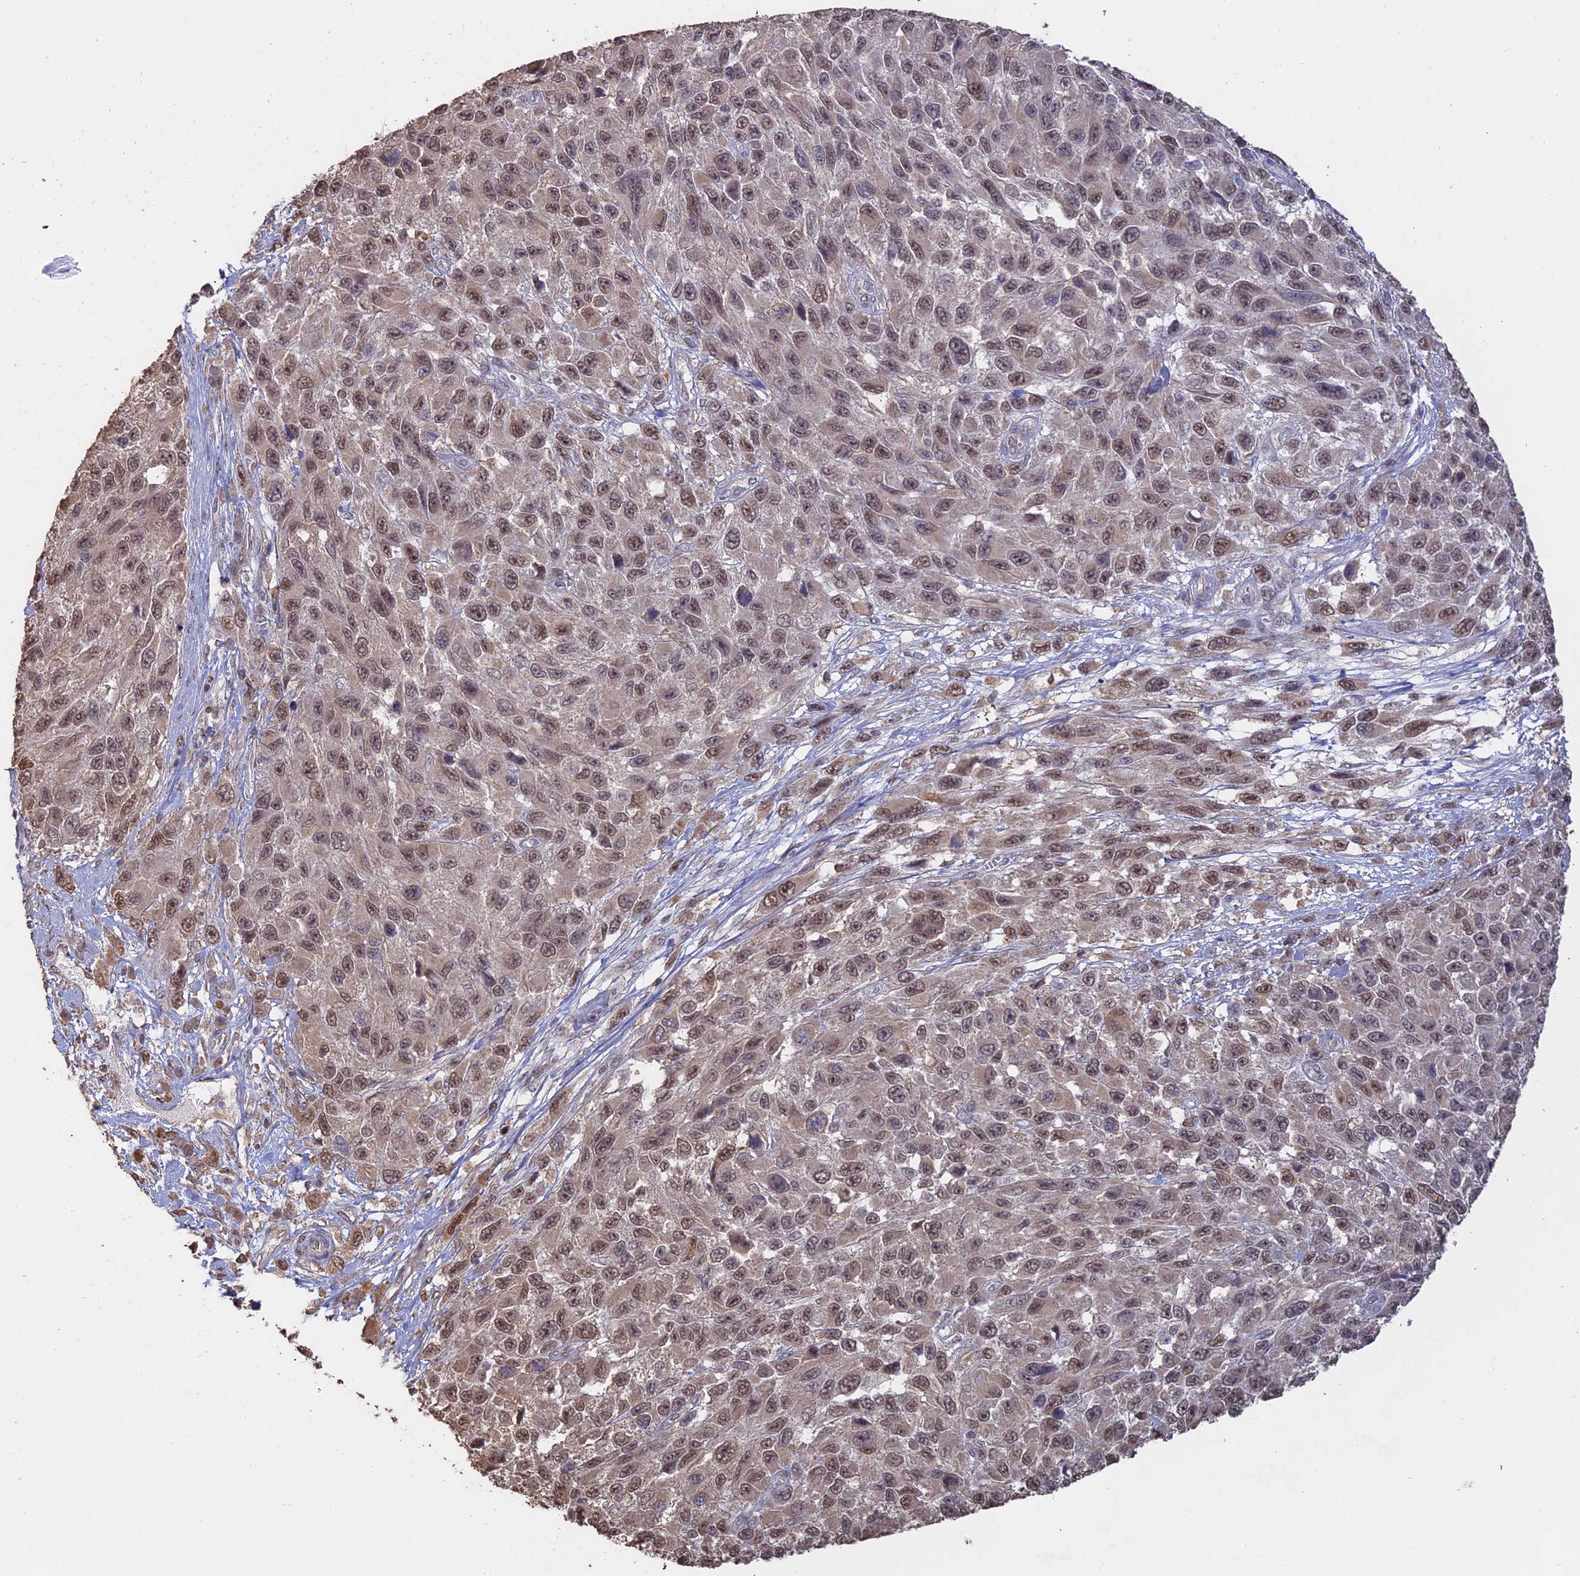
{"staining": {"intensity": "moderate", "quantity": ">75%", "location": "nuclear"}, "tissue": "melanoma", "cell_type": "Tumor cells", "image_type": "cancer", "snomed": [{"axis": "morphology", "description": "Normal tissue, NOS"}, {"axis": "morphology", "description": "Malignant melanoma, NOS"}, {"axis": "topography", "description": "Skin"}], "caption": "IHC histopathology image of neoplastic tissue: human malignant melanoma stained using IHC reveals medium levels of moderate protein expression localized specifically in the nuclear of tumor cells, appearing as a nuclear brown color.", "gene": "PSMC6", "patient": {"sex": "female", "age": 96}}